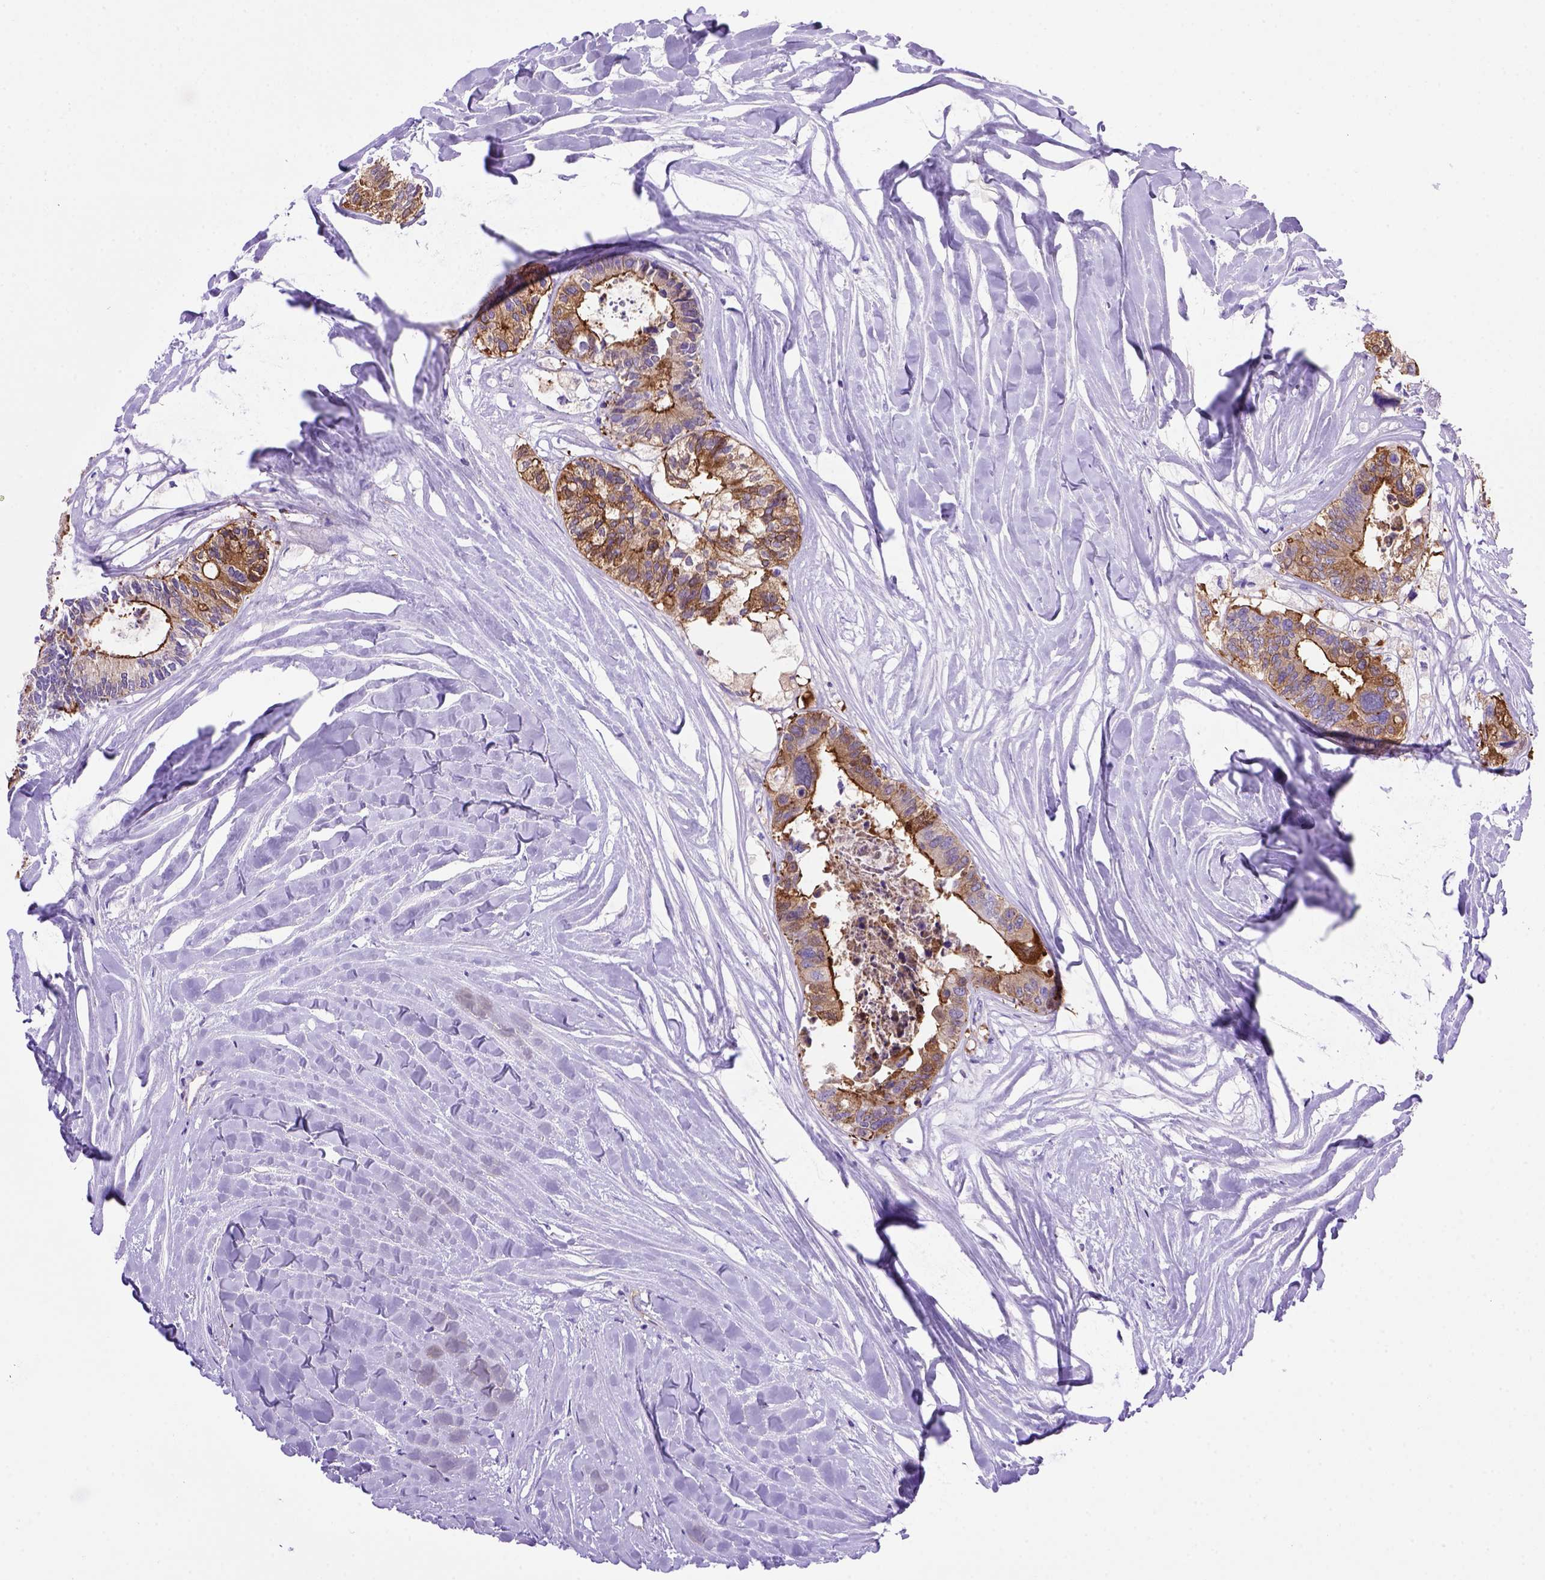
{"staining": {"intensity": "strong", "quantity": ">75%", "location": "cytoplasmic/membranous"}, "tissue": "colorectal cancer", "cell_type": "Tumor cells", "image_type": "cancer", "snomed": [{"axis": "morphology", "description": "Adenocarcinoma, NOS"}, {"axis": "topography", "description": "Colon"}, {"axis": "topography", "description": "Rectum"}], "caption": "This image reveals IHC staining of colorectal adenocarcinoma, with high strong cytoplasmic/membranous positivity in approximately >75% of tumor cells.", "gene": "PEX12", "patient": {"sex": "male", "age": 57}}